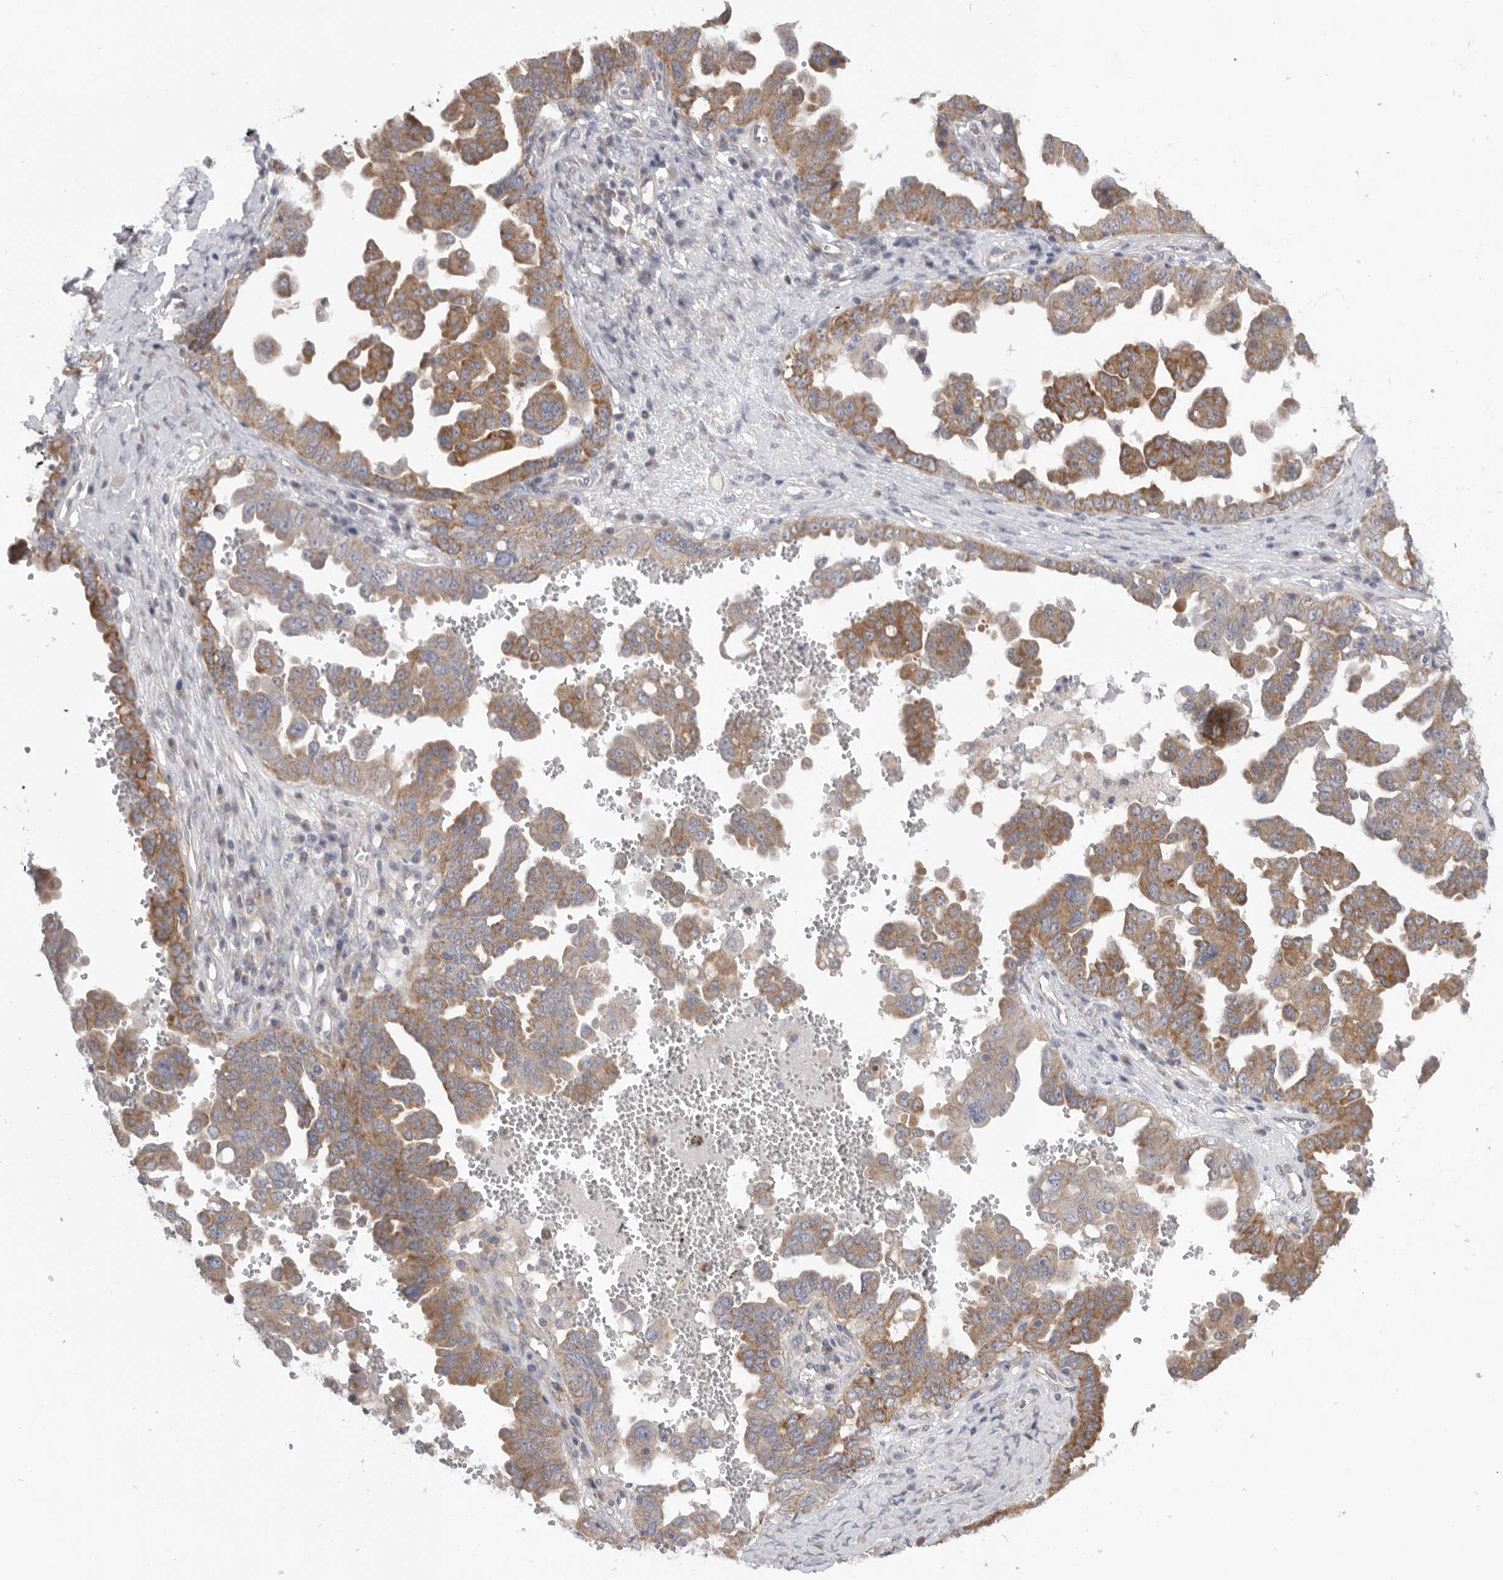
{"staining": {"intensity": "moderate", "quantity": ">75%", "location": "cytoplasmic/membranous"}, "tissue": "ovarian cancer", "cell_type": "Tumor cells", "image_type": "cancer", "snomed": [{"axis": "morphology", "description": "Carcinoma, endometroid"}, {"axis": "topography", "description": "Ovary"}], "caption": "Moderate cytoplasmic/membranous staining is seen in about >75% of tumor cells in ovarian endometroid carcinoma. (DAB IHC with brightfield microscopy, high magnification).", "gene": "MTFR1L", "patient": {"sex": "female", "age": 62}}